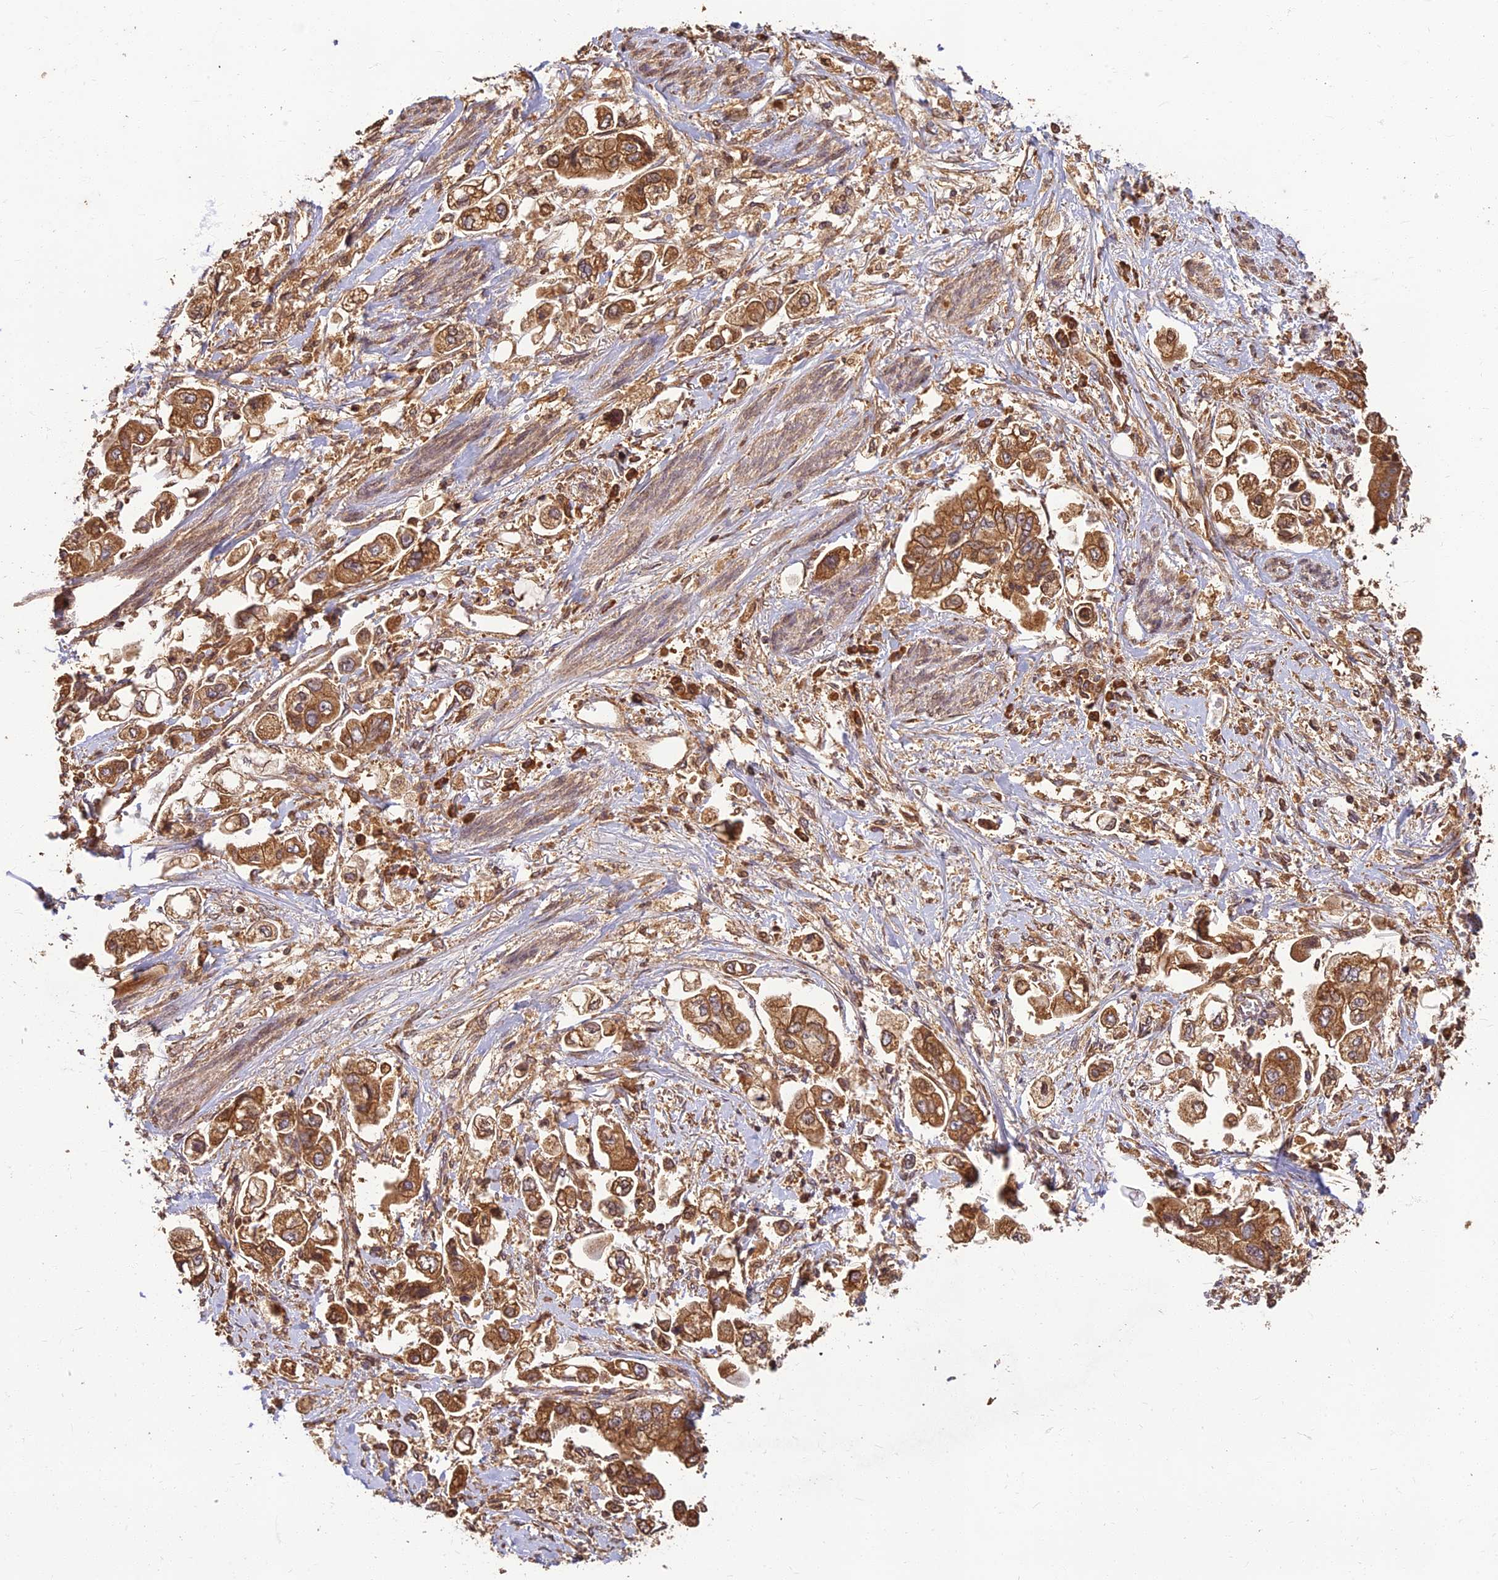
{"staining": {"intensity": "moderate", "quantity": ">75%", "location": "cytoplasmic/membranous"}, "tissue": "stomach cancer", "cell_type": "Tumor cells", "image_type": "cancer", "snomed": [{"axis": "morphology", "description": "Adenocarcinoma, NOS"}, {"axis": "topography", "description": "Stomach"}], "caption": "The image demonstrates a brown stain indicating the presence of a protein in the cytoplasmic/membranous of tumor cells in adenocarcinoma (stomach).", "gene": "CORO1C", "patient": {"sex": "male", "age": 62}}